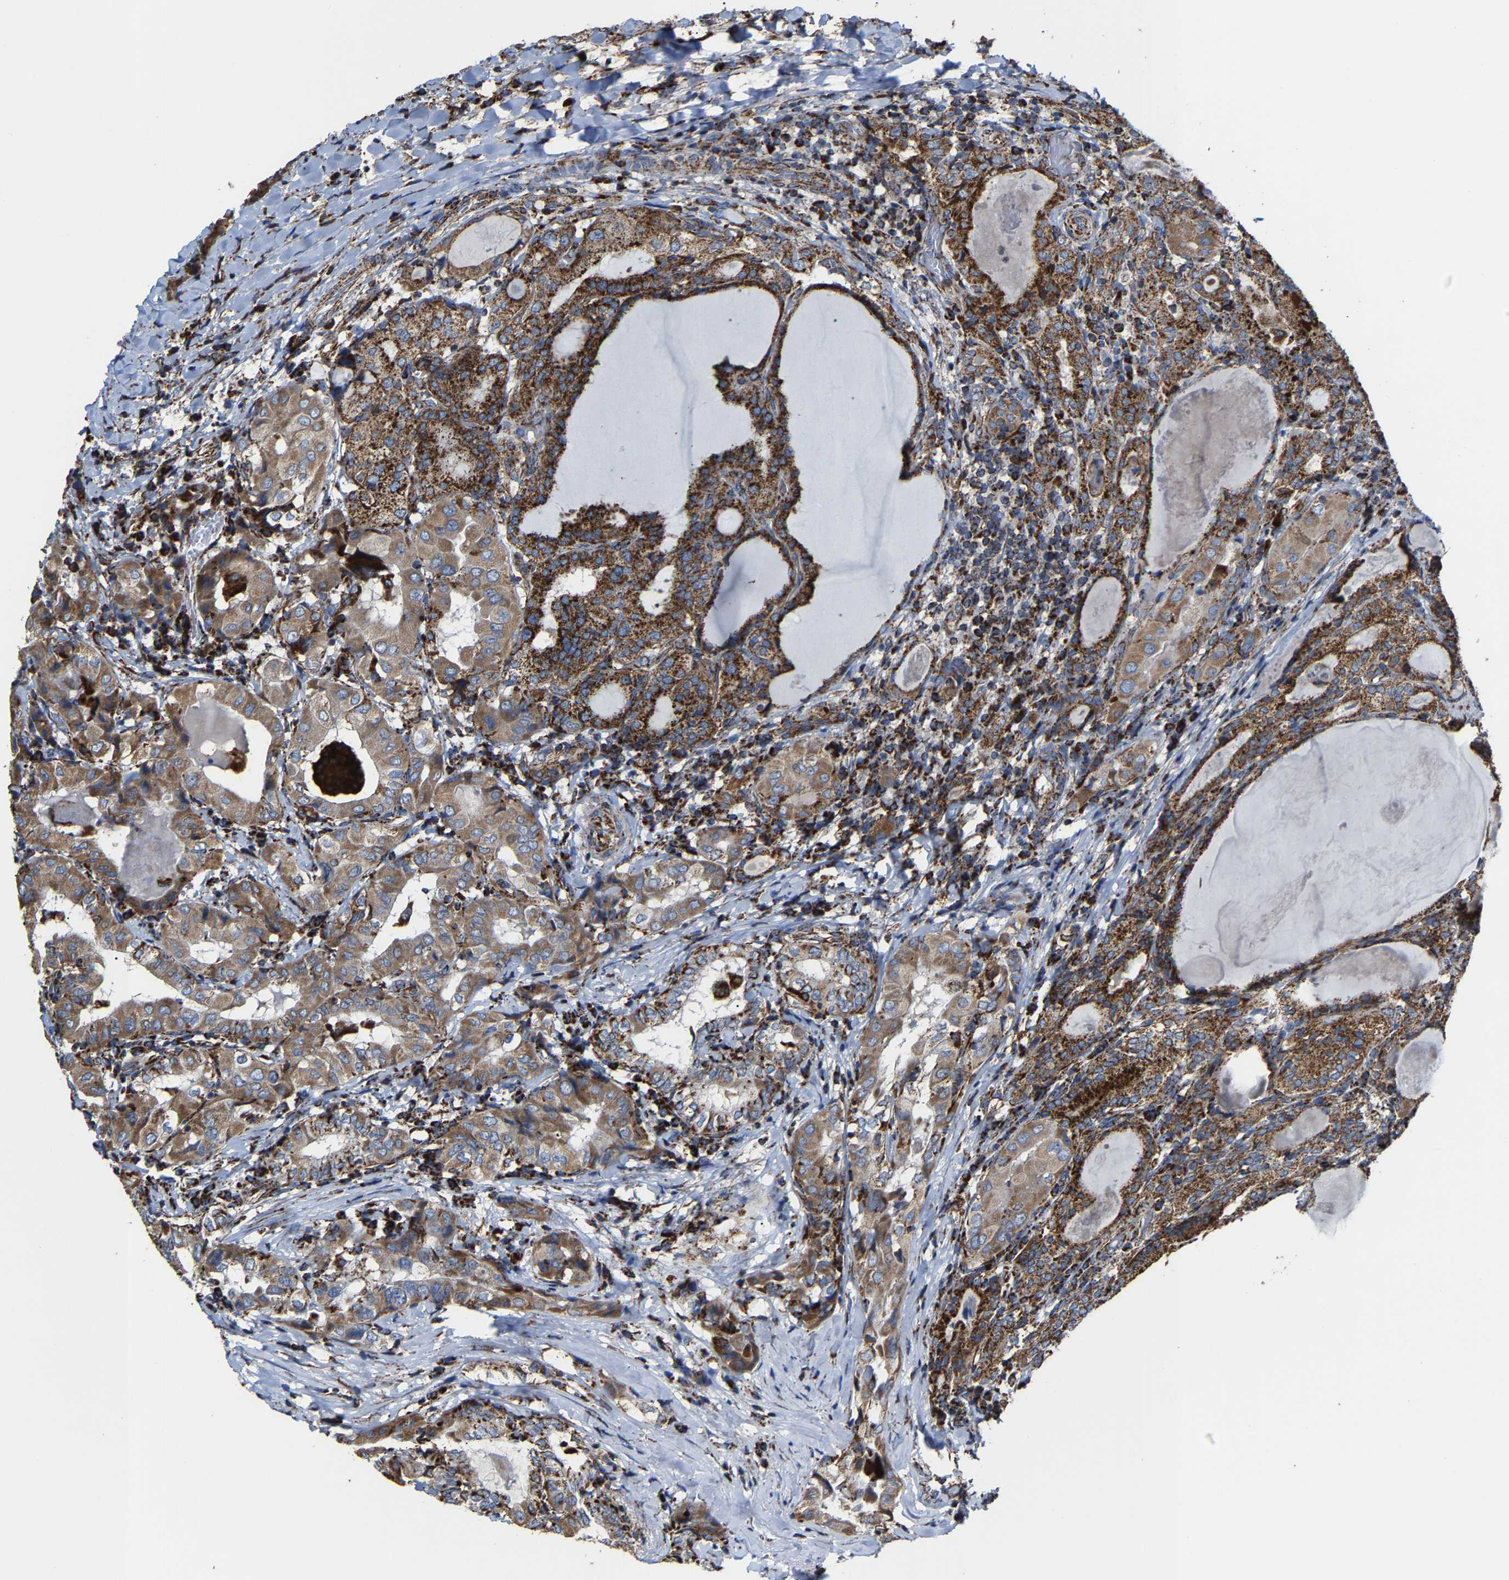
{"staining": {"intensity": "moderate", "quantity": ">75%", "location": "cytoplasmic/membranous"}, "tissue": "thyroid cancer", "cell_type": "Tumor cells", "image_type": "cancer", "snomed": [{"axis": "morphology", "description": "Papillary adenocarcinoma, NOS"}, {"axis": "topography", "description": "Thyroid gland"}], "caption": "Immunohistochemistry (IHC) image of human thyroid papillary adenocarcinoma stained for a protein (brown), which shows medium levels of moderate cytoplasmic/membranous positivity in about >75% of tumor cells.", "gene": "NDUFV3", "patient": {"sex": "female", "age": 42}}